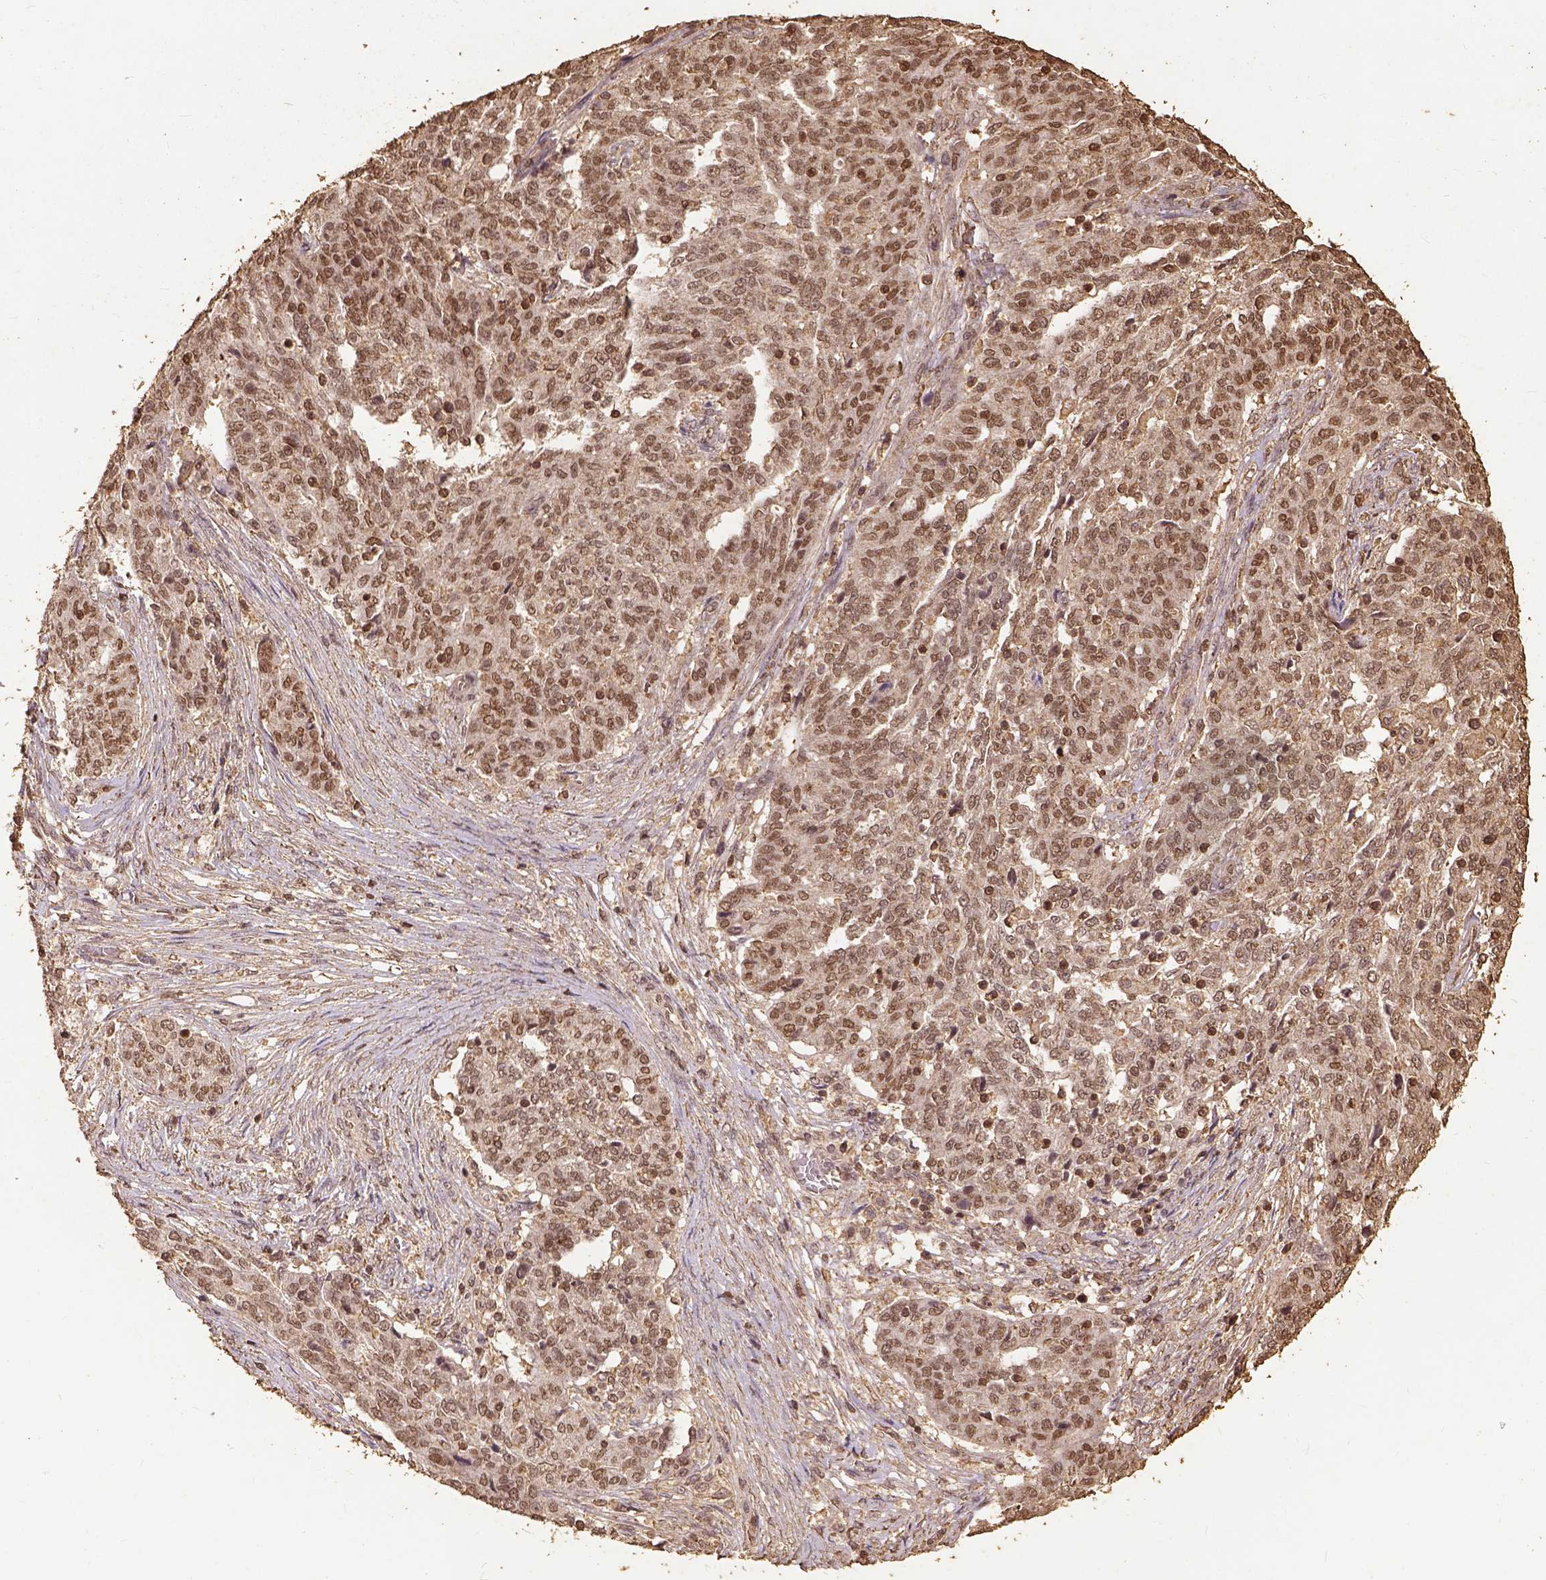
{"staining": {"intensity": "moderate", "quantity": ">75%", "location": "nuclear"}, "tissue": "ovarian cancer", "cell_type": "Tumor cells", "image_type": "cancer", "snomed": [{"axis": "morphology", "description": "Cystadenocarcinoma, serous, NOS"}, {"axis": "topography", "description": "Ovary"}], "caption": "This image shows immunohistochemistry staining of ovarian serous cystadenocarcinoma, with medium moderate nuclear staining in about >75% of tumor cells.", "gene": "NACC1", "patient": {"sex": "female", "age": 67}}